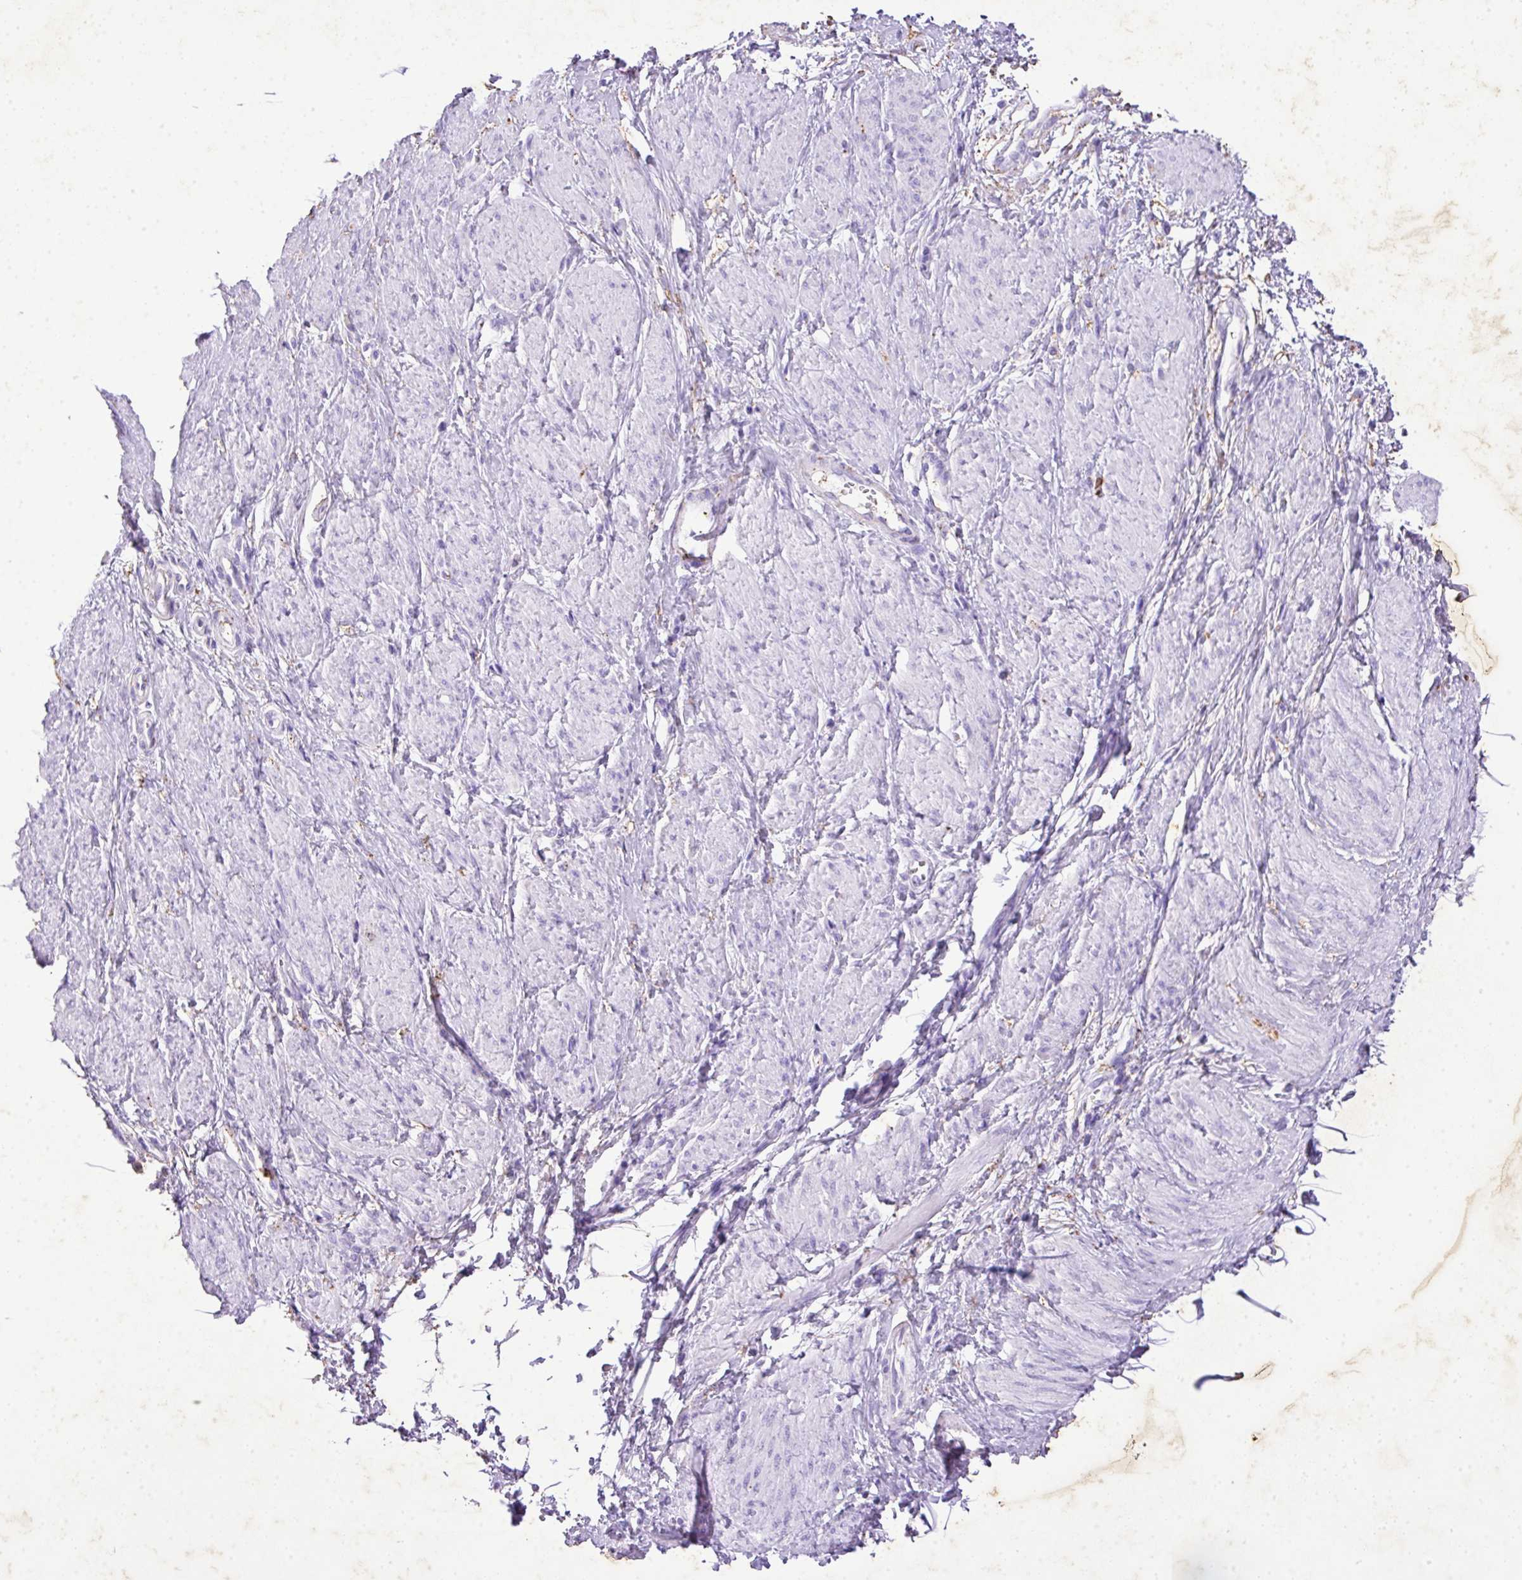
{"staining": {"intensity": "weak", "quantity": "<25%", "location": "cytoplasmic/membranous"}, "tissue": "smooth muscle", "cell_type": "Smooth muscle cells", "image_type": "normal", "snomed": [{"axis": "morphology", "description": "Normal tissue, NOS"}, {"axis": "topography", "description": "Smooth muscle"}, {"axis": "topography", "description": "Uterus"}], "caption": "DAB immunohistochemical staining of unremarkable human smooth muscle demonstrates no significant staining in smooth muscle cells.", "gene": "KCNJ11", "patient": {"sex": "female", "age": 39}}